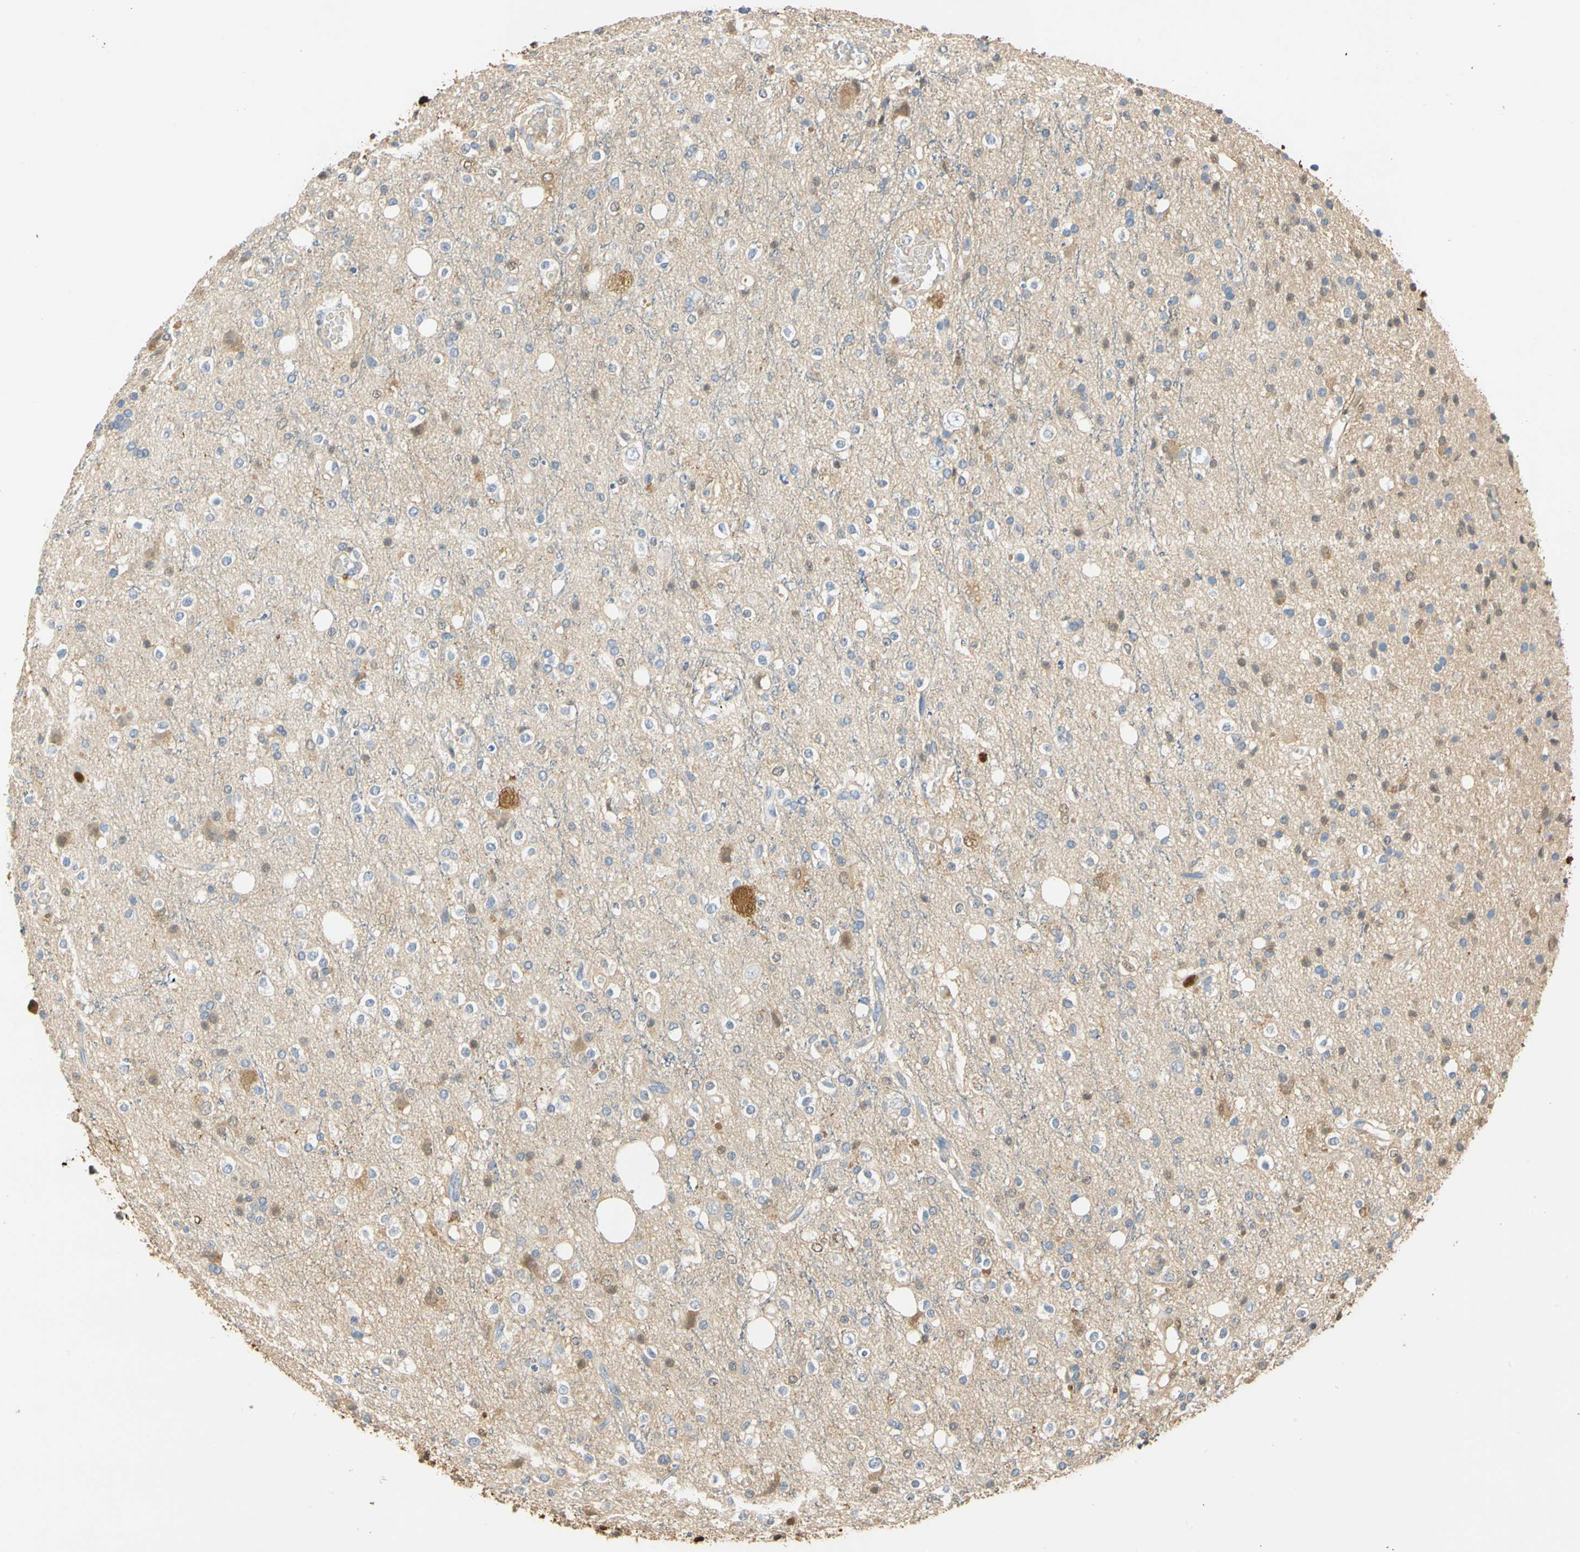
{"staining": {"intensity": "negative", "quantity": "none", "location": "none"}, "tissue": "glioma", "cell_type": "Tumor cells", "image_type": "cancer", "snomed": [{"axis": "morphology", "description": "Glioma, malignant, High grade"}, {"axis": "topography", "description": "Brain"}], "caption": "There is no significant staining in tumor cells of glioma.", "gene": "S100A6", "patient": {"sex": "male", "age": 47}}